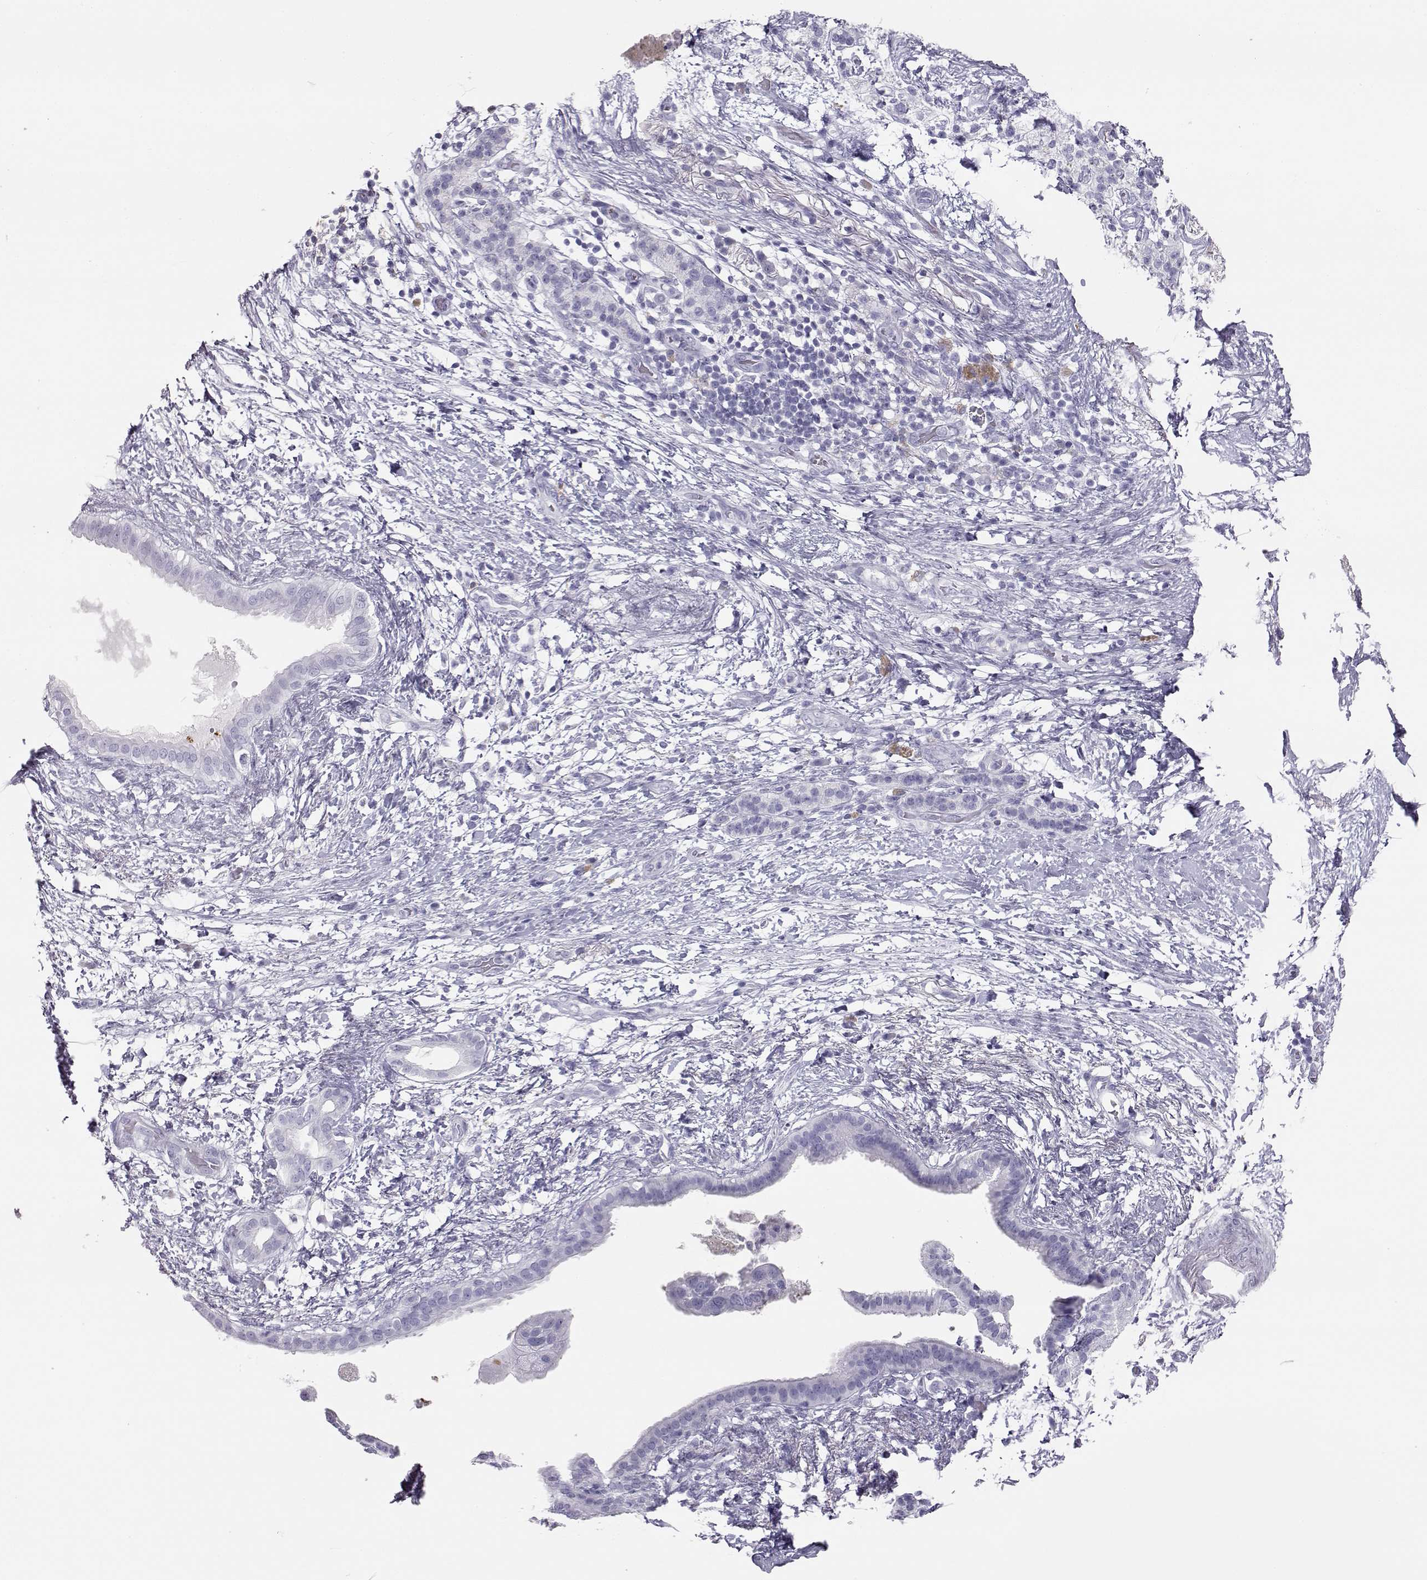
{"staining": {"intensity": "negative", "quantity": "none", "location": "none"}, "tissue": "pancreatic cancer", "cell_type": "Tumor cells", "image_type": "cancer", "snomed": [{"axis": "morphology", "description": "Adenocarcinoma, NOS"}, {"axis": "topography", "description": "Pancreas"}], "caption": "The immunohistochemistry photomicrograph has no significant positivity in tumor cells of adenocarcinoma (pancreatic) tissue. The staining is performed using DAB (3,3'-diaminobenzidine) brown chromogen with nuclei counter-stained in using hematoxylin.", "gene": "ITLN2", "patient": {"sex": "female", "age": 72}}